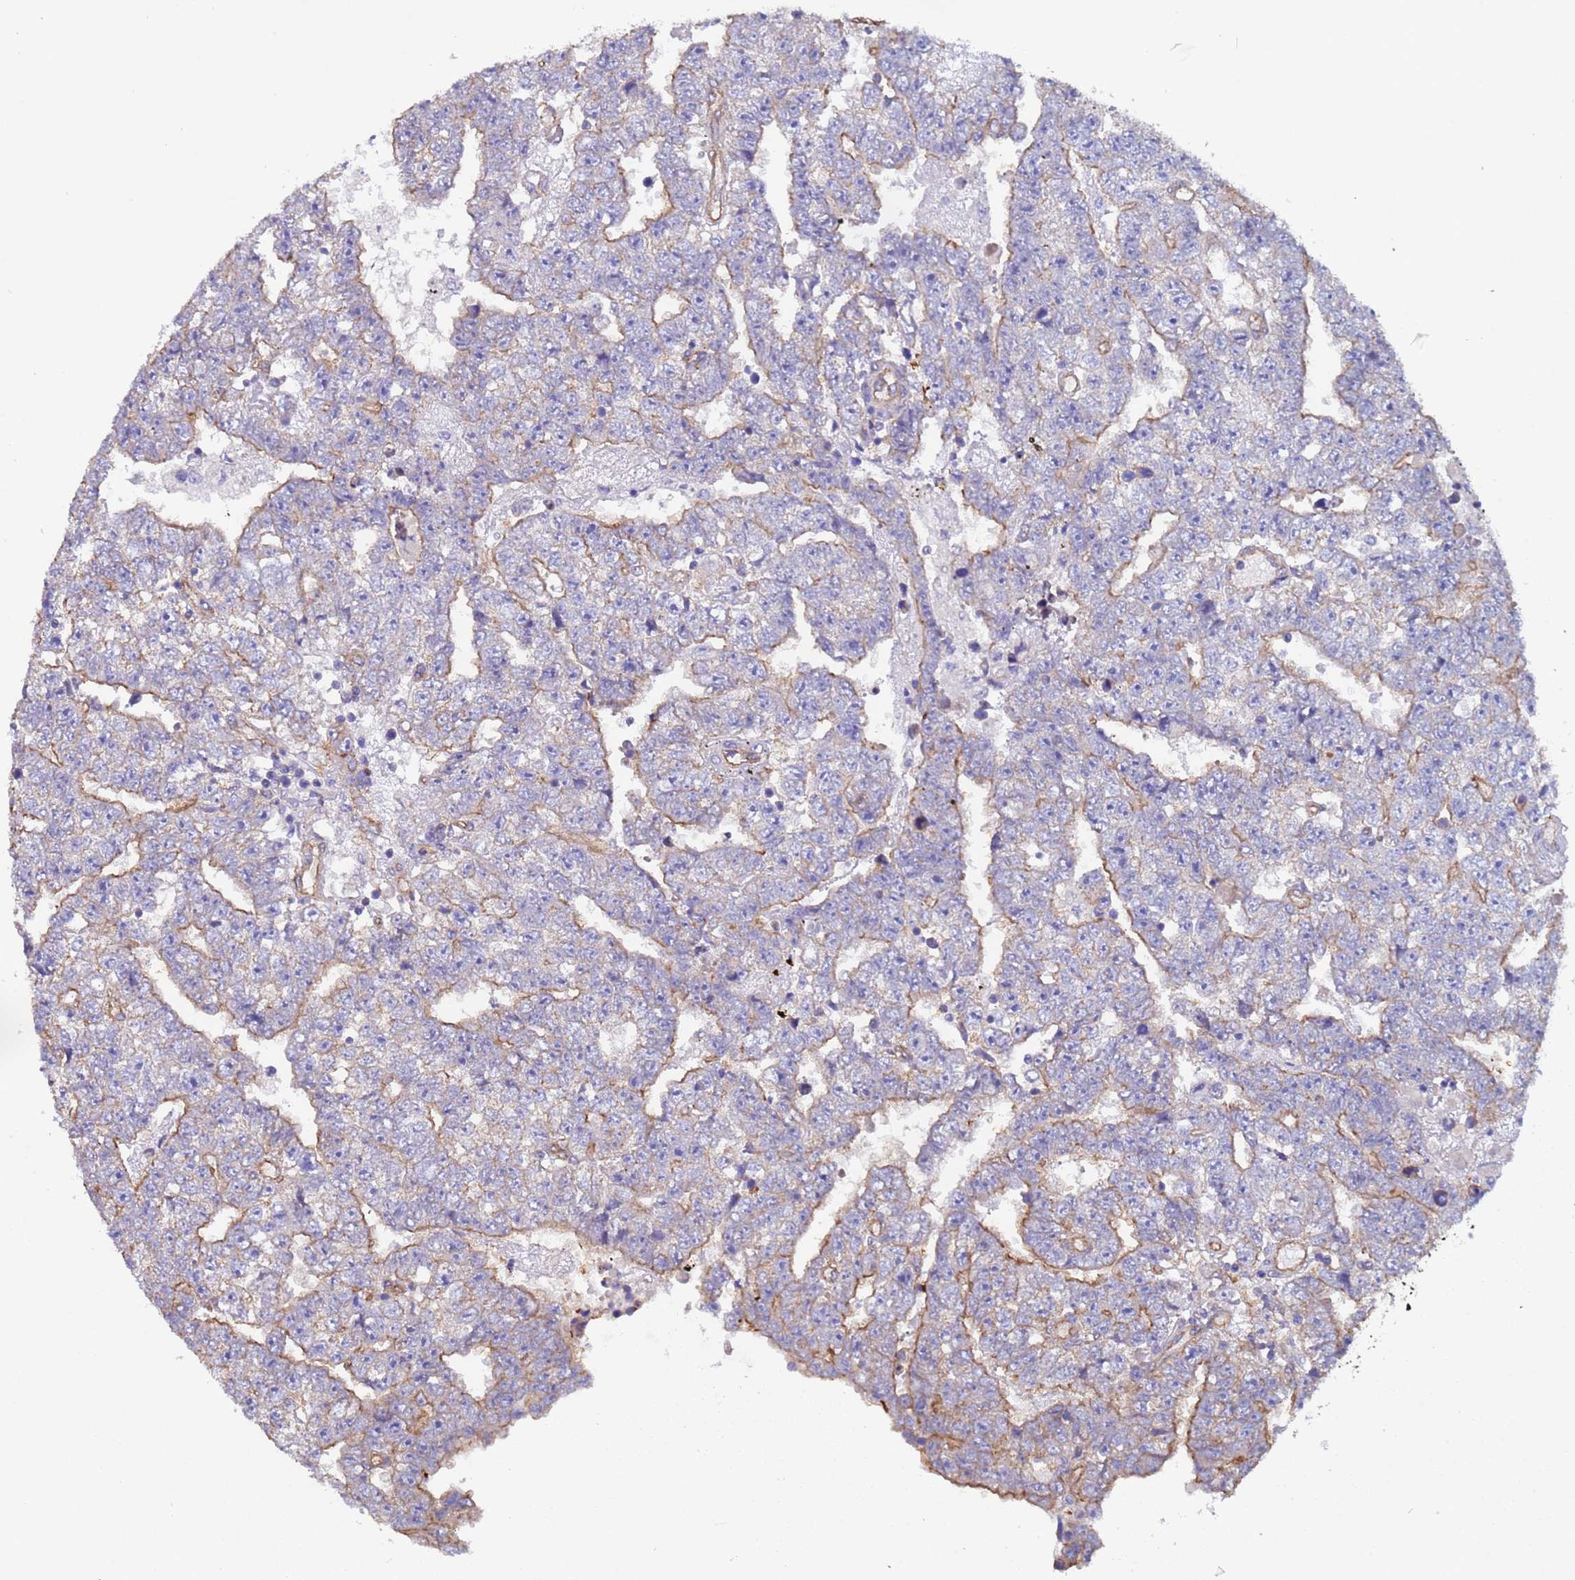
{"staining": {"intensity": "moderate", "quantity": "25%-75%", "location": "cytoplasmic/membranous"}, "tissue": "testis cancer", "cell_type": "Tumor cells", "image_type": "cancer", "snomed": [{"axis": "morphology", "description": "Carcinoma, Embryonal, NOS"}, {"axis": "topography", "description": "Testis"}], "caption": "Testis cancer was stained to show a protein in brown. There is medium levels of moderate cytoplasmic/membranous expression in about 25%-75% of tumor cells.", "gene": "ZNF248", "patient": {"sex": "male", "age": 25}}